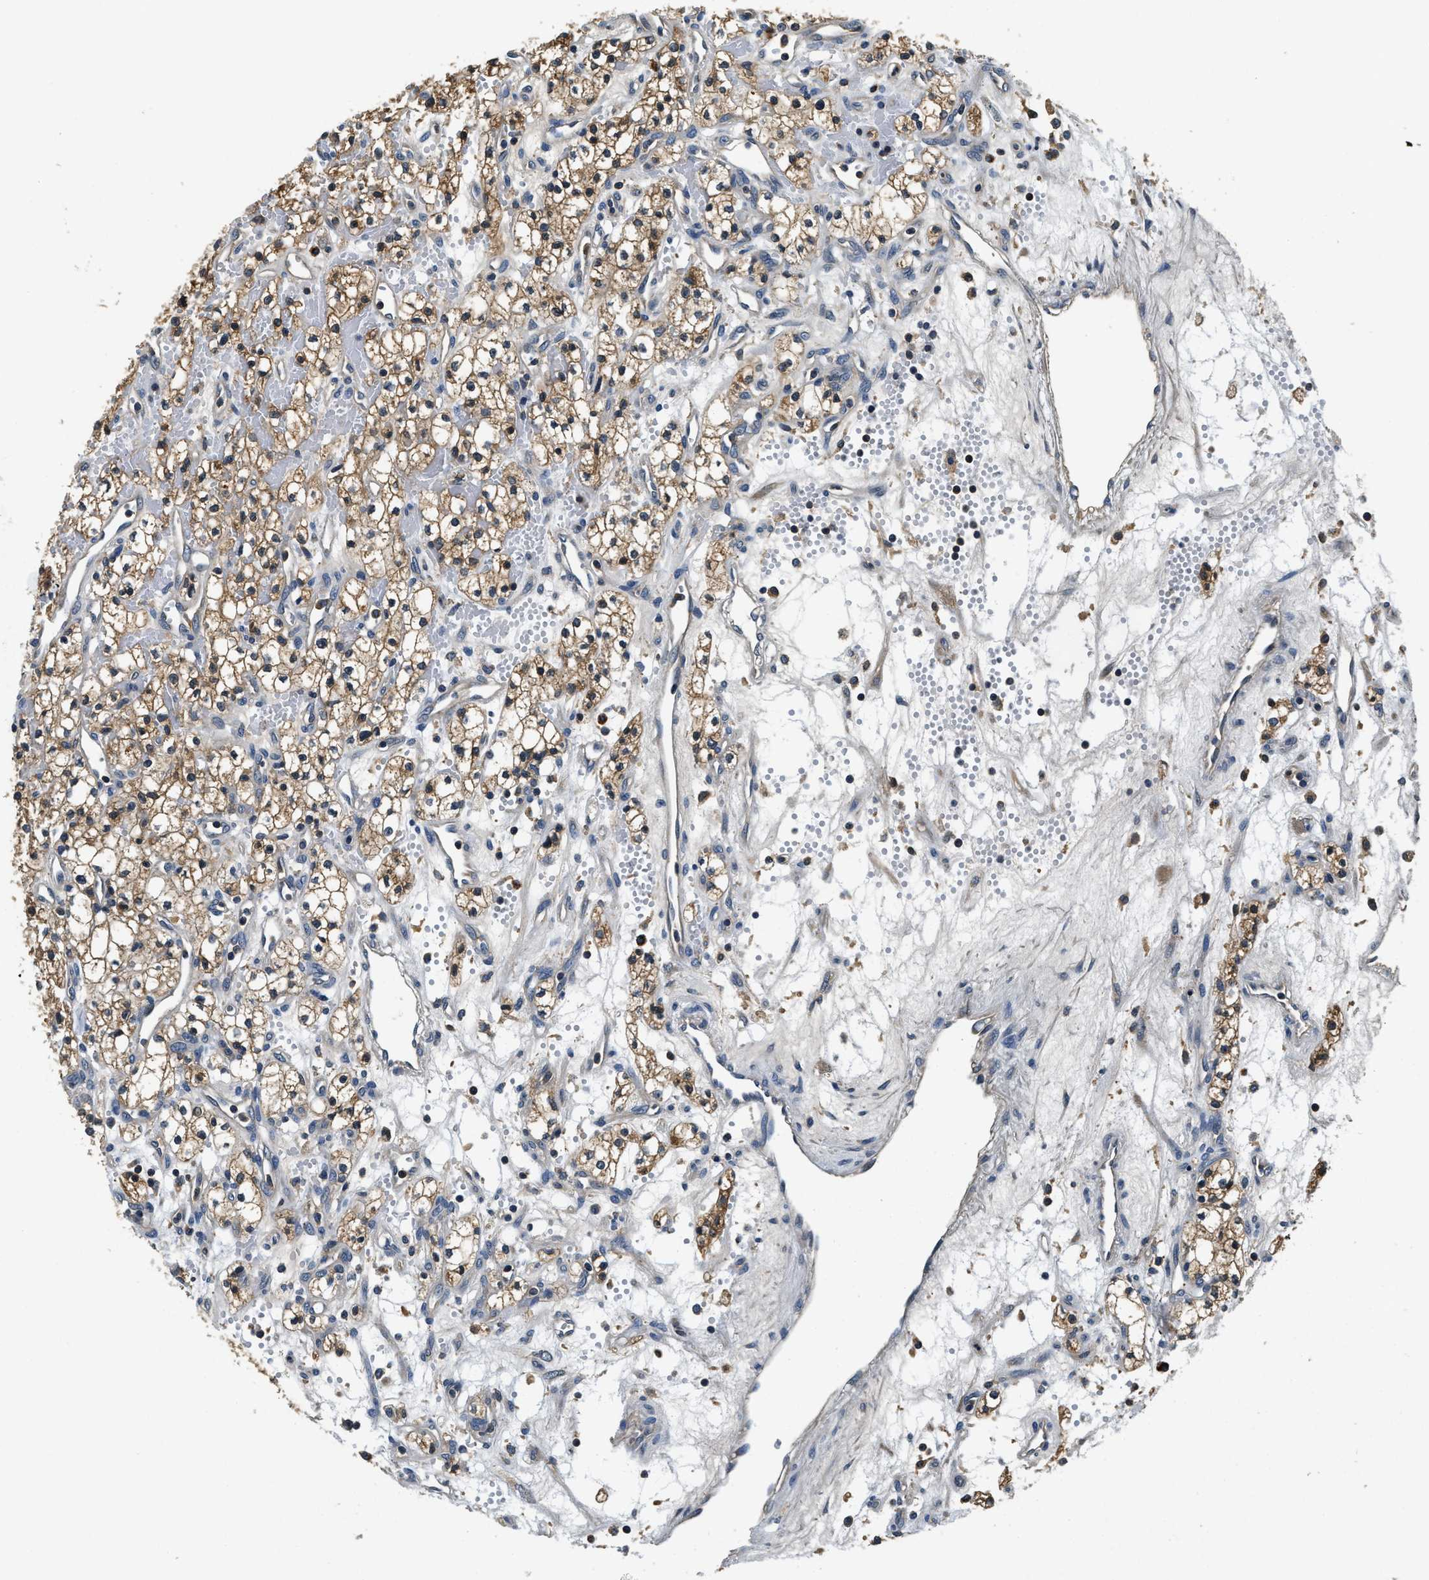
{"staining": {"intensity": "moderate", "quantity": ">75%", "location": "cytoplasmic/membranous"}, "tissue": "renal cancer", "cell_type": "Tumor cells", "image_type": "cancer", "snomed": [{"axis": "morphology", "description": "Adenocarcinoma, NOS"}, {"axis": "topography", "description": "Kidney"}], "caption": "Tumor cells exhibit medium levels of moderate cytoplasmic/membranous positivity in approximately >75% of cells in renal cancer. (brown staining indicates protein expression, while blue staining denotes nuclei).", "gene": "RESF1", "patient": {"sex": "male", "age": 59}}